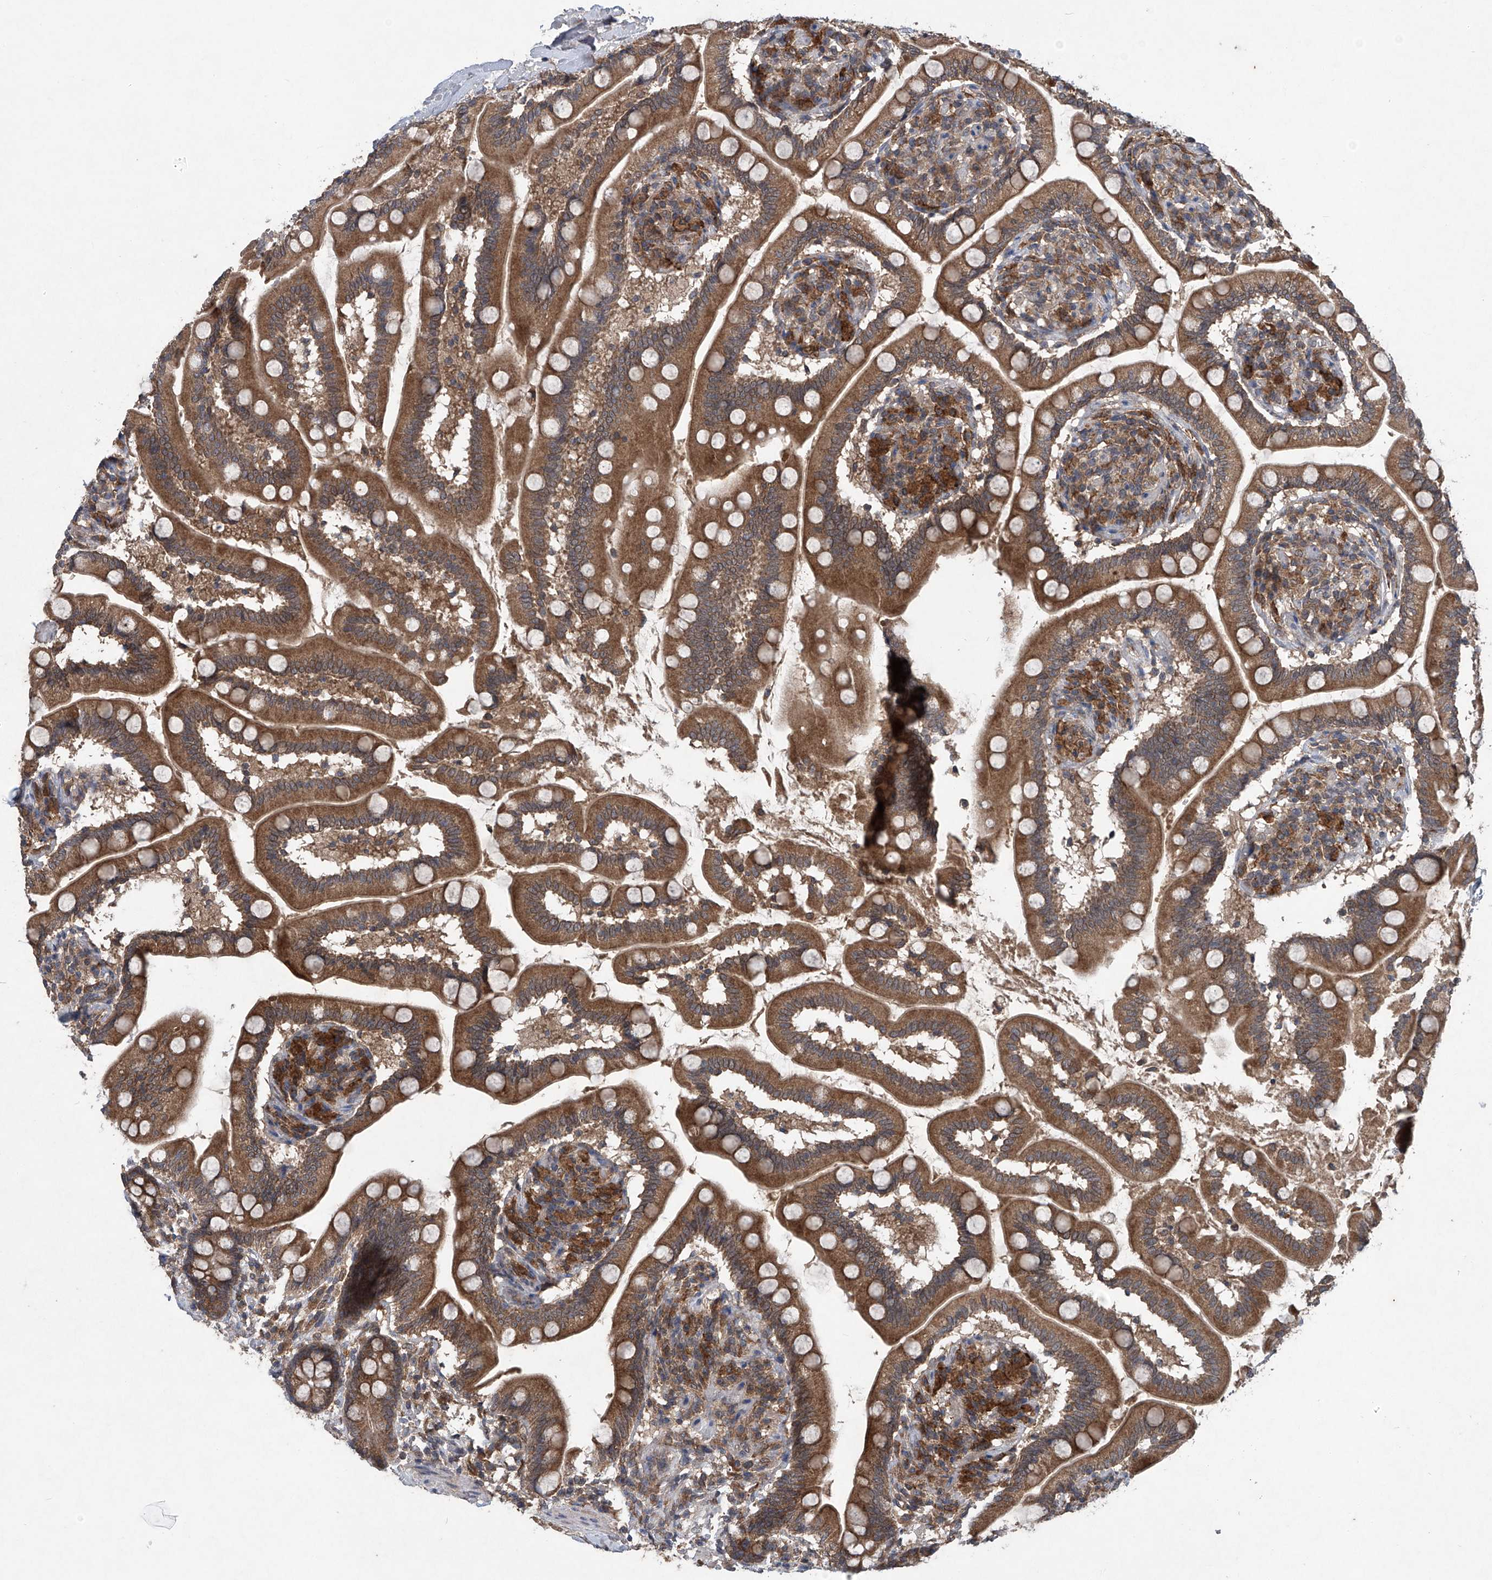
{"staining": {"intensity": "moderate", "quantity": ">75%", "location": "cytoplasmic/membranous"}, "tissue": "small intestine", "cell_type": "Glandular cells", "image_type": "normal", "snomed": [{"axis": "morphology", "description": "Normal tissue, NOS"}, {"axis": "topography", "description": "Small intestine"}], "caption": "Small intestine stained with DAB (3,3'-diaminobenzidine) immunohistochemistry (IHC) reveals medium levels of moderate cytoplasmic/membranous expression in approximately >75% of glandular cells. (Brightfield microscopy of DAB IHC at high magnification).", "gene": "SUMF2", "patient": {"sex": "female", "age": 64}}